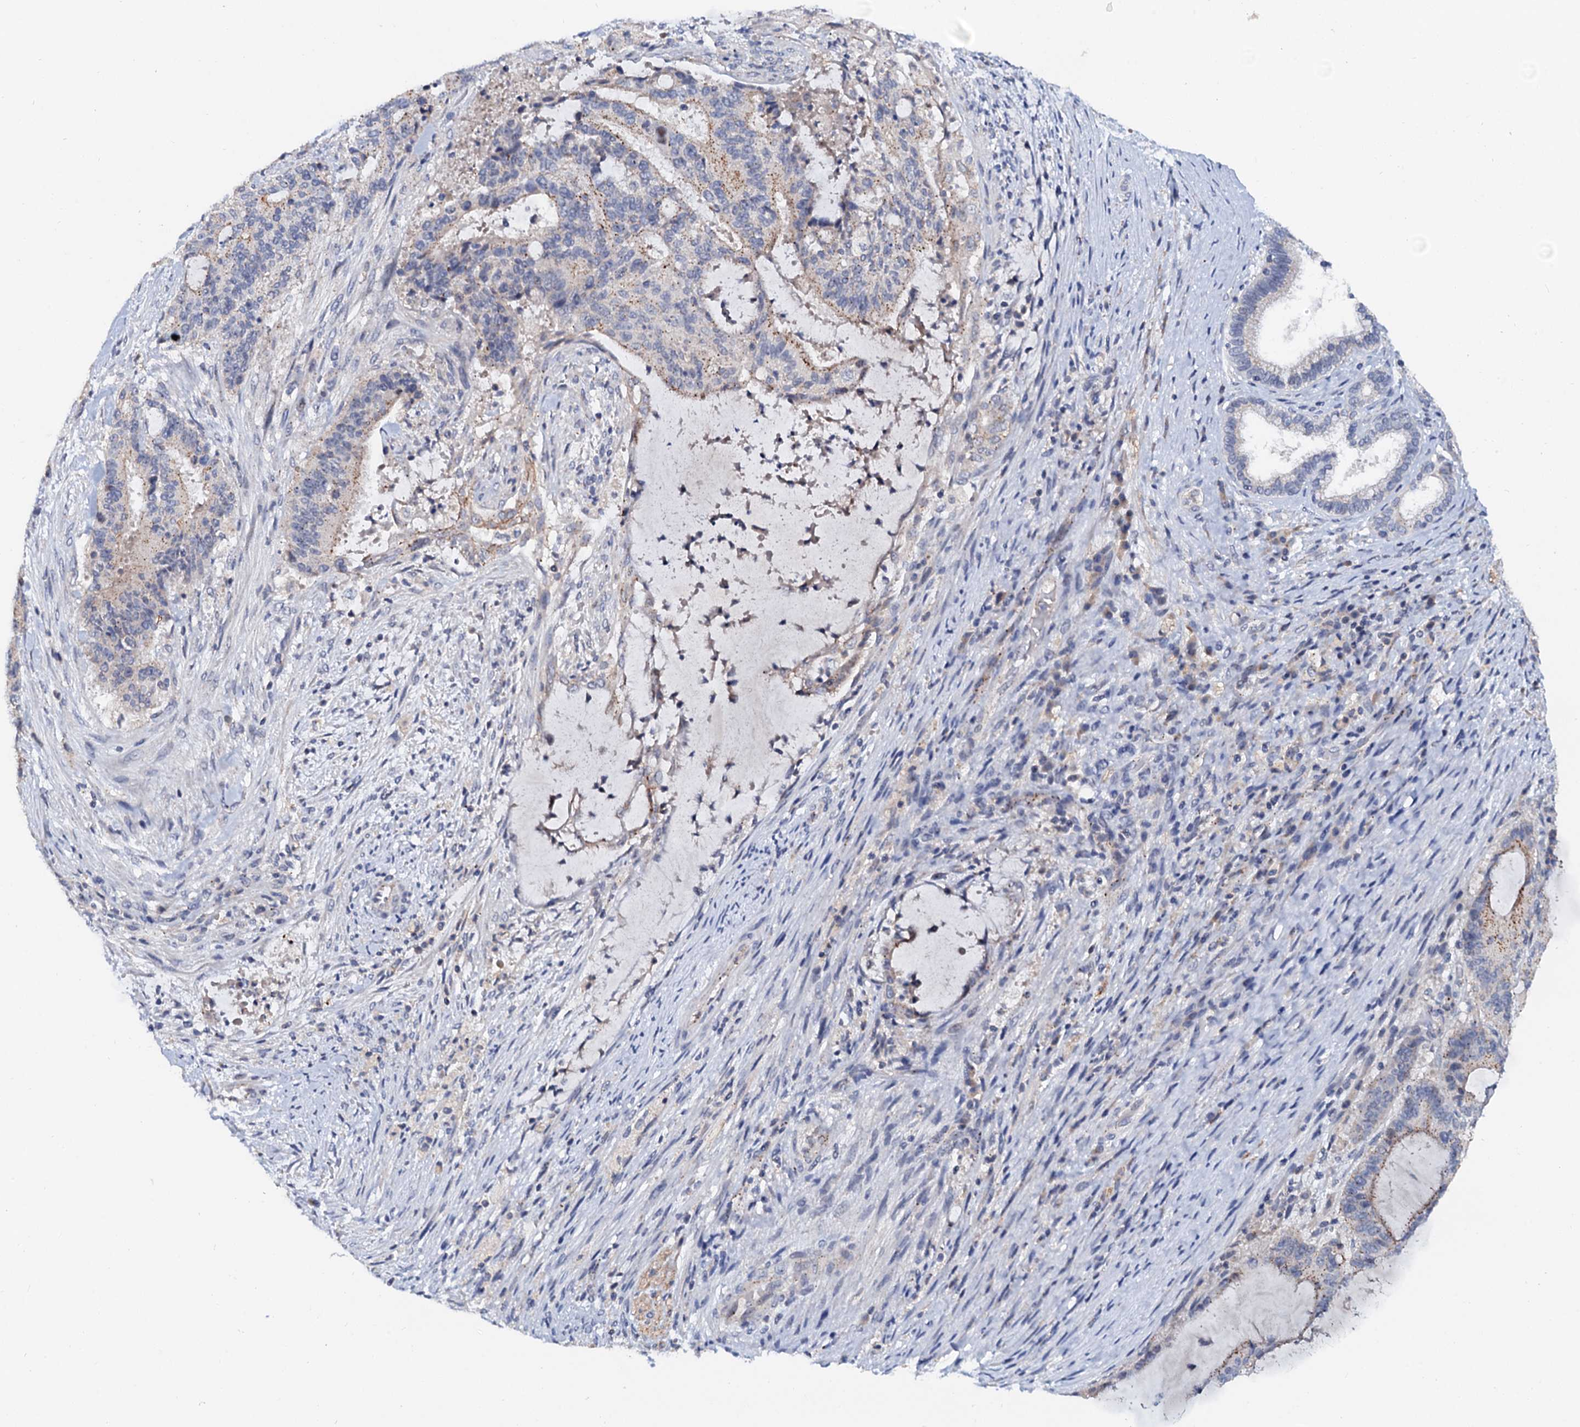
{"staining": {"intensity": "moderate", "quantity": "<25%", "location": "cytoplasmic/membranous"}, "tissue": "liver cancer", "cell_type": "Tumor cells", "image_type": "cancer", "snomed": [{"axis": "morphology", "description": "Normal tissue, NOS"}, {"axis": "morphology", "description": "Cholangiocarcinoma"}, {"axis": "topography", "description": "Liver"}, {"axis": "topography", "description": "Peripheral nerve tissue"}], "caption": "A low amount of moderate cytoplasmic/membranous positivity is present in approximately <25% of tumor cells in liver cholangiocarcinoma tissue.", "gene": "NALF1", "patient": {"sex": "female", "age": 73}}